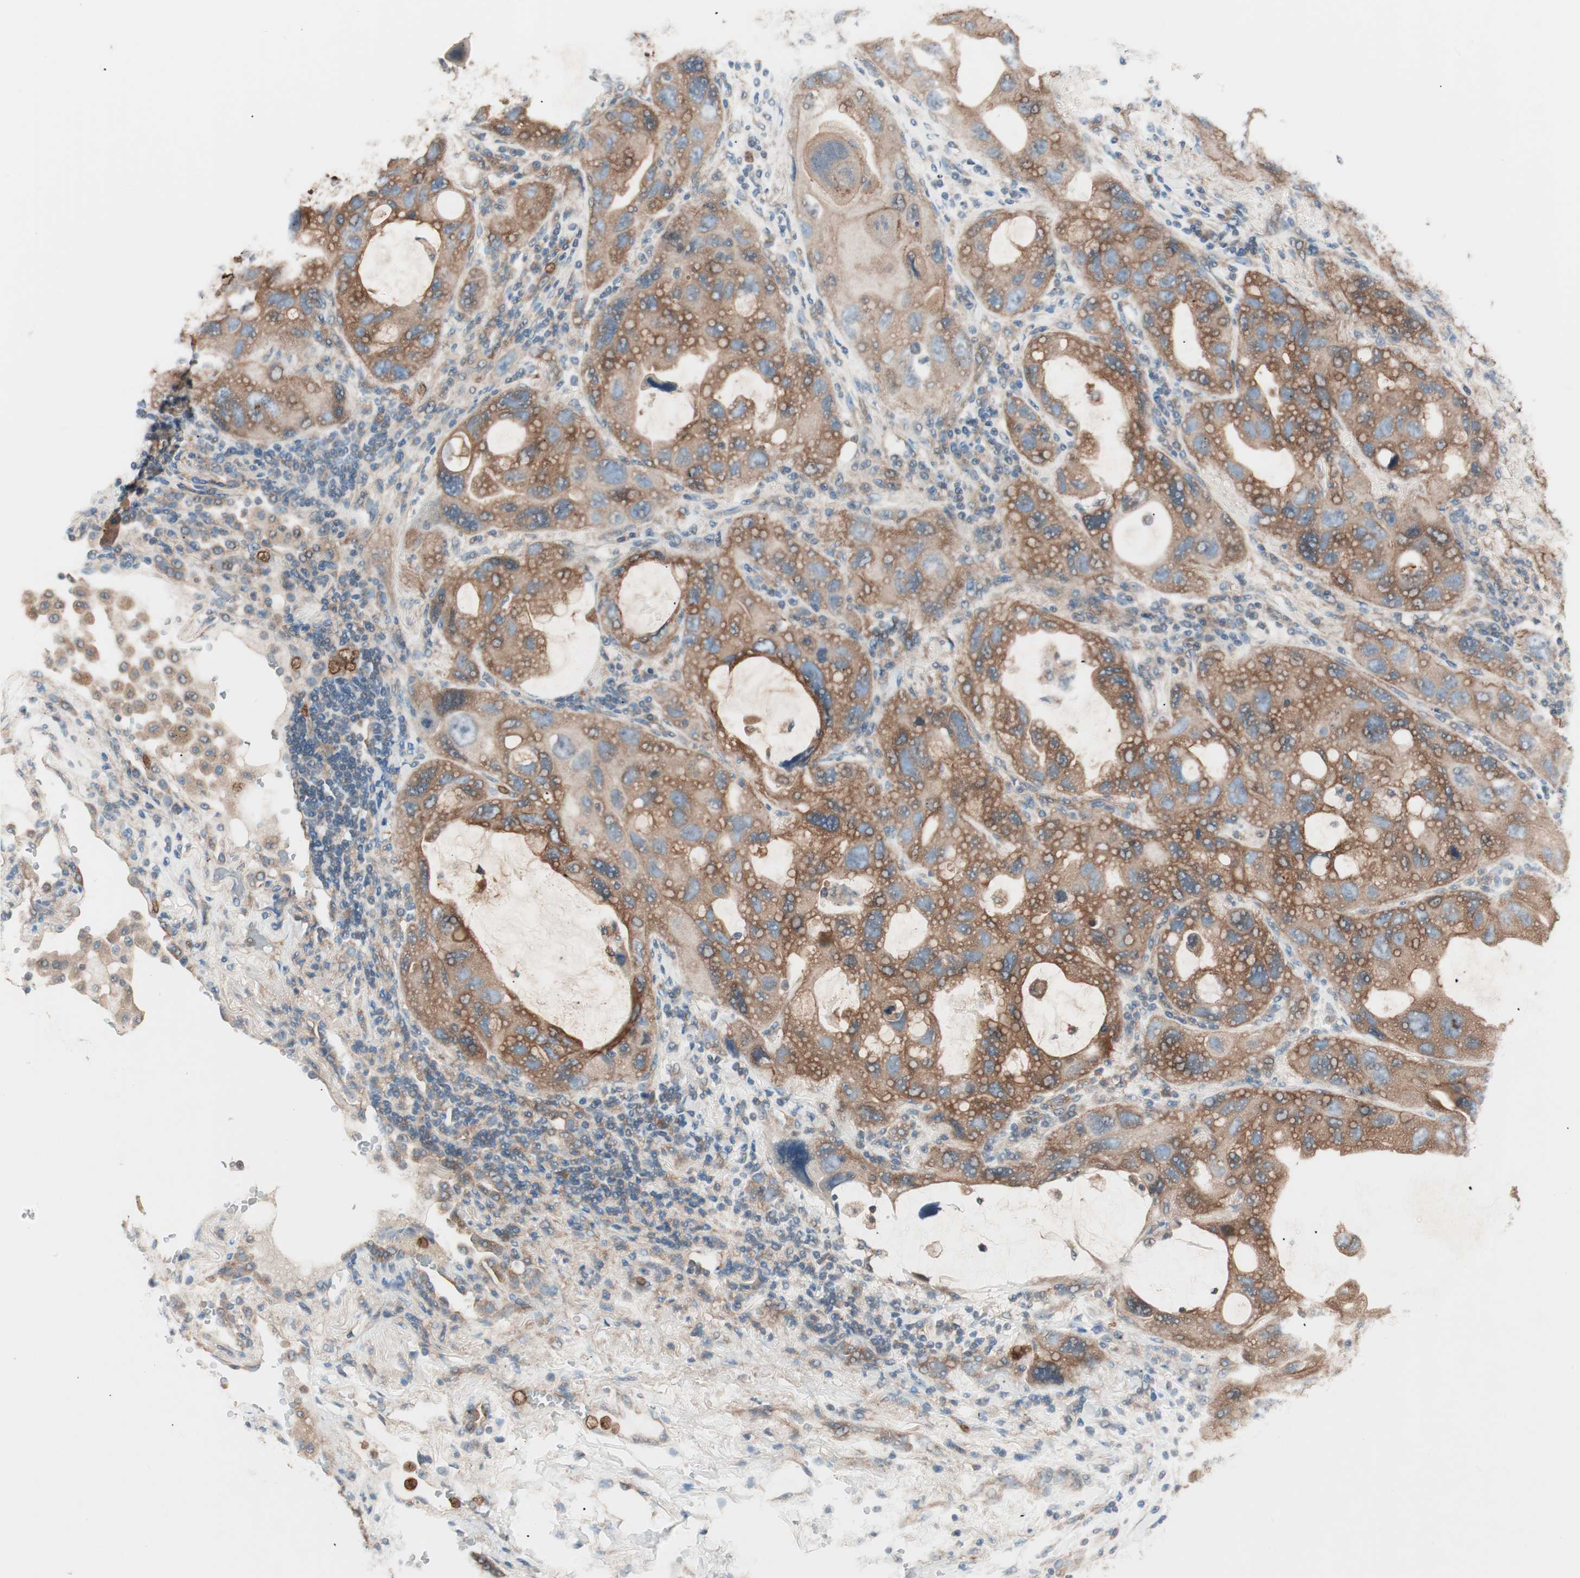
{"staining": {"intensity": "strong", "quantity": ">75%", "location": "cytoplasmic/membranous"}, "tissue": "lung cancer", "cell_type": "Tumor cells", "image_type": "cancer", "snomed": [{"axis": "morphology", "description": "Squamous cell carcinoma, NOS"}, {"axis": "topography", "description": "Lung"}], "caption": "A brown stain labels strong cytoplasmic/membranous positivity of a protein in lung cancer (squamous cell carcinoma) tumor cells.", "gene": "TSG101", "patient": {"sex": "female", "age": 73}}